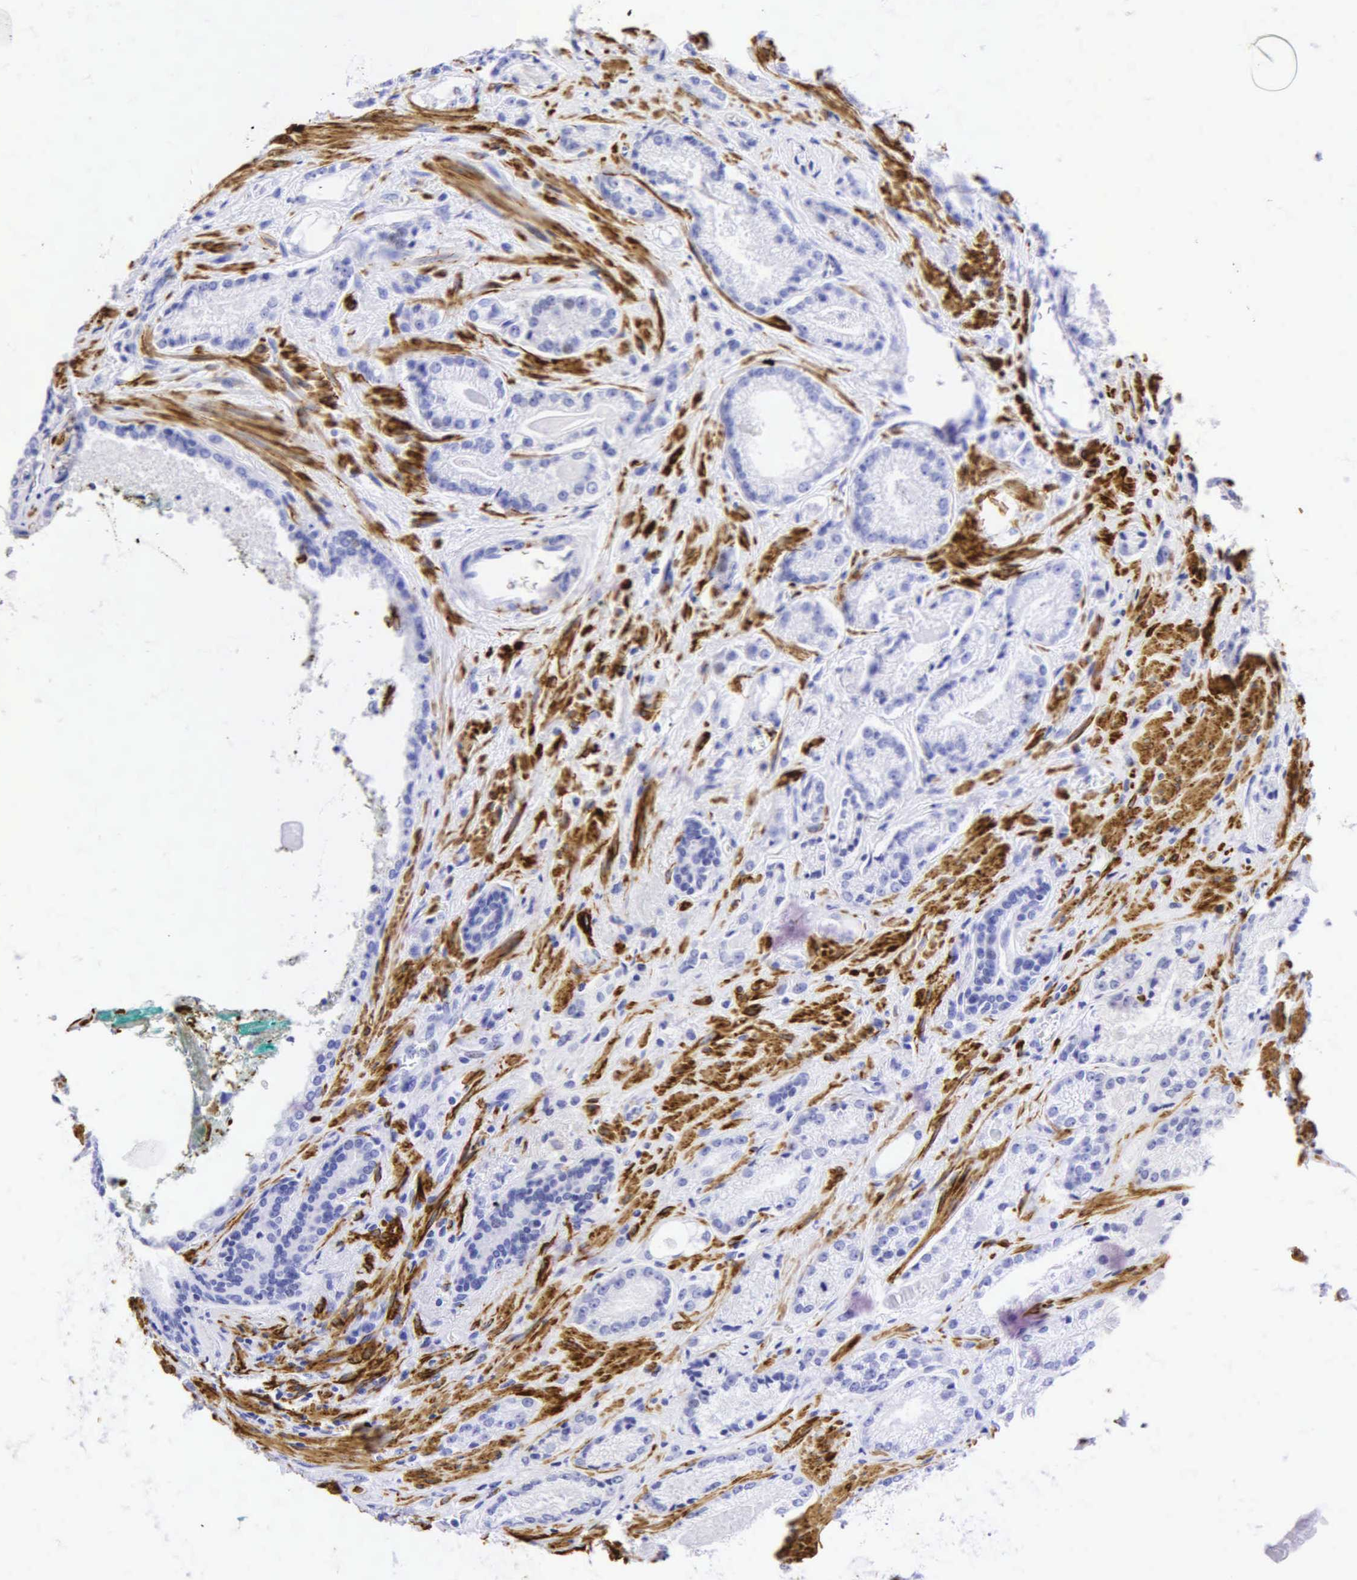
{"staining": {"intensity": "negative", "quantity": "none", "location": "none"}, "tissue": "prostate cancer", "cell_type": "Tumor cells", "image_type": "cancer", "snomed": [{"axis": "morphology", "description": "Adenocarcinoma, Medium grade"}, {"axis": "topography", "description": "Prostate"}], "caption": "Immunohistochemical staining of human prostate cancer (medium-grade adenocarcinoma) demonstrates no significant expression in tumor cells. The staining was performed using DAB to visualize the protein expression in brown, while the nuclei were stained in blue with hematoxylin (Magnification: 20x).", "gene": "DES", "patient": {"sex": "male", "age": 68}}